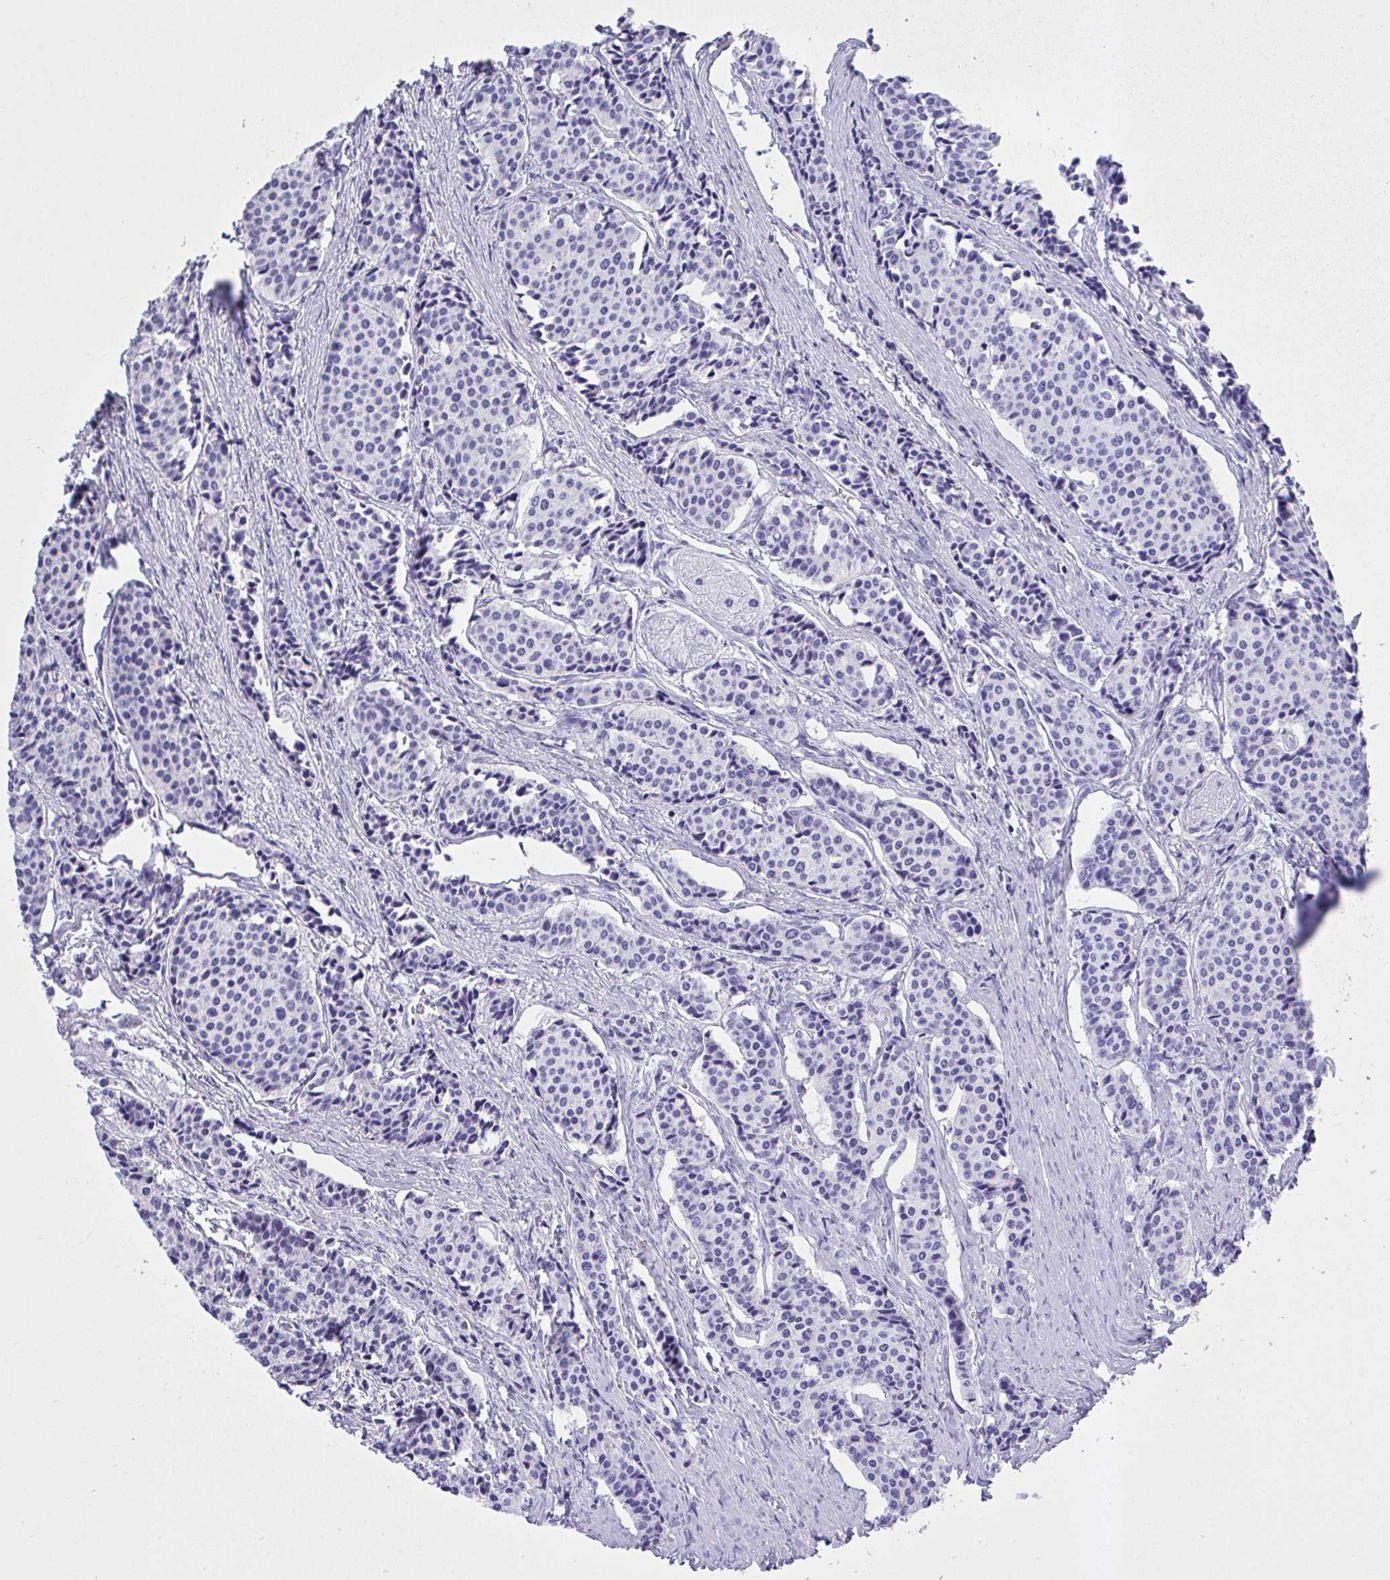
{"staining": {"intensity": "negative", "quantity": "none", "location": "none"}, "tissue": "carcinoid", "cell_type": "Tumor cells", "image_type": "cancer", "snomed": [{"axis": "morphology", "description": "Carcinoid, malignant, NOS"}, {"axis": "topography", "description": "Small intestine"}], "caption": "IHC photomicrograph of neoplastic tissue: human carcinoid stained with DAB reveals no significant protein positivity in tumor cells.", "gene": "AKR1D1", "patient": {"sex": "male", "age": 73}}